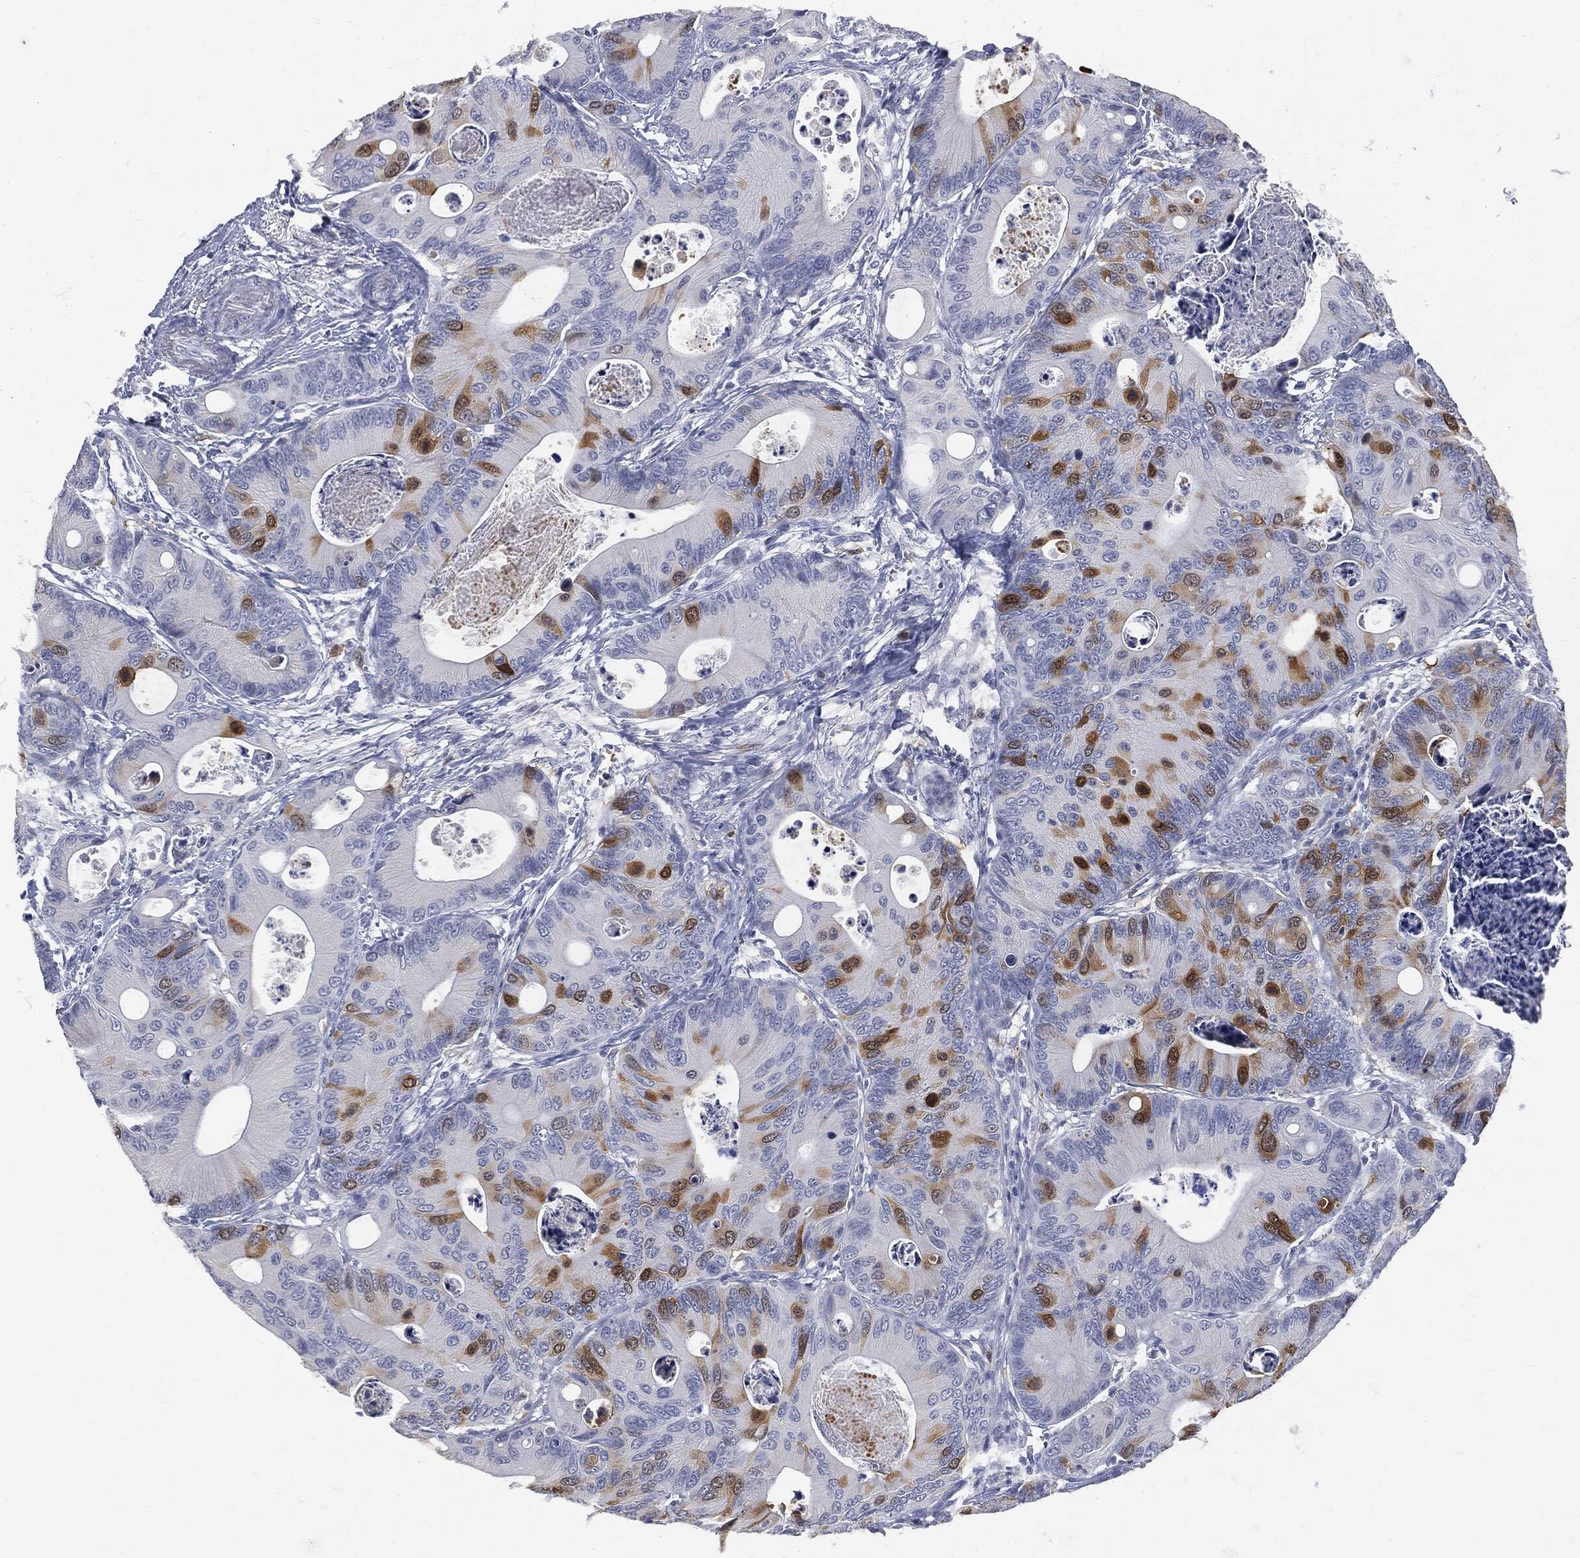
{"staining": {"intensity": "strong", "quantity": "<25%", "location": "cytoplasmic/membranous"}, "tissue": "colorectal cancer", "cell_type": "Tumor cells", "image_type": "cancer", "snomed": [{"axis": "morphology", "description": "Adenocarcinoma, NOS"}, {"axis": "topography", "description": "Colon"}], "caption": "There is medium levels of strong cytoplasmic/membranous expression in tumor cells of colorectal cancer (adenocarcinoma), as demonstrated by immunohistochemical staining (brown color).", "gene": "UBE2C", "patient": {"sex": "female", "age": 78}}